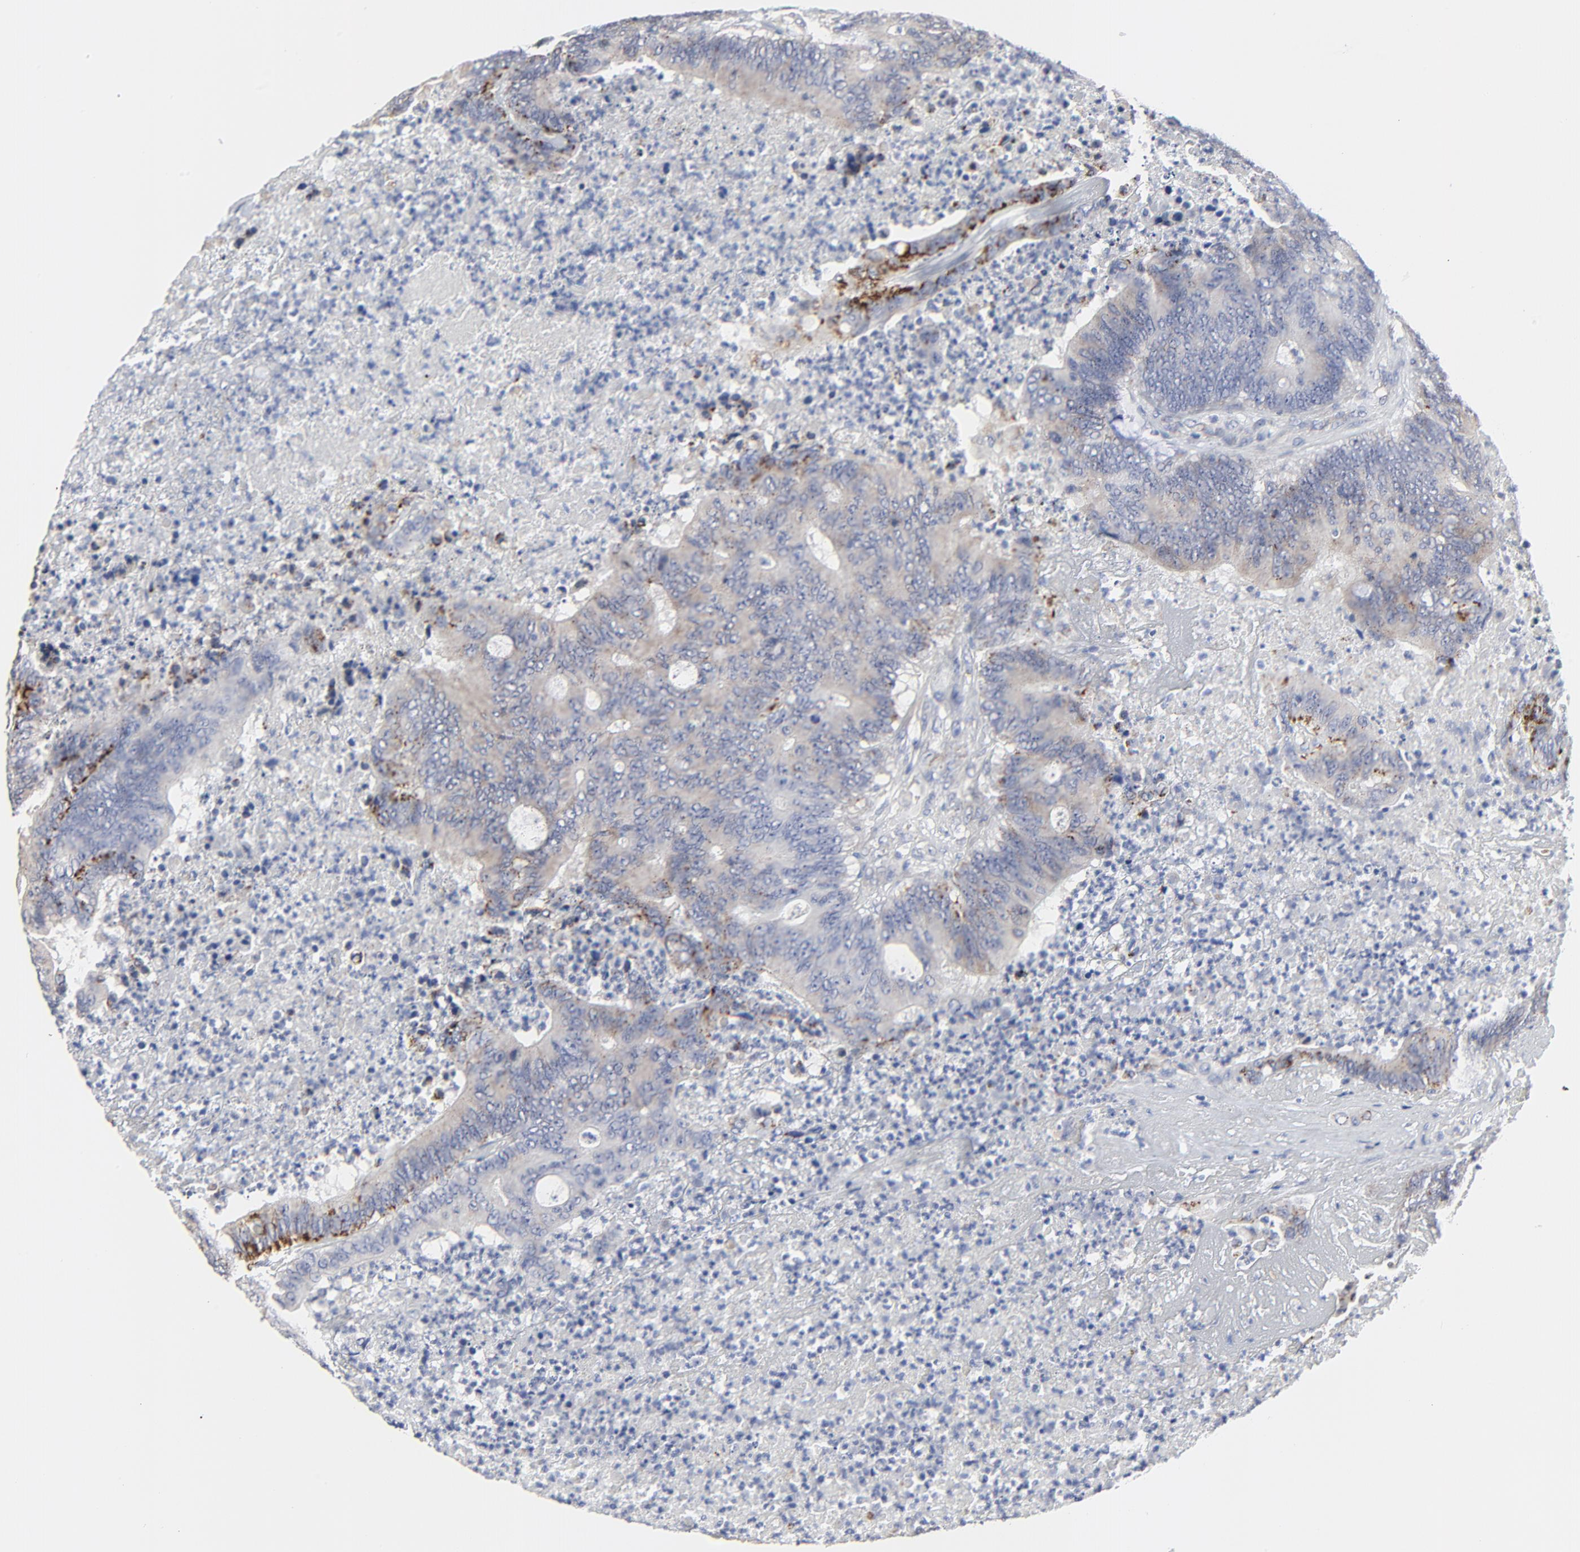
{"staining": {"intensity": "weak", "quantity": ">75%", "location": "cytoplasmic/membranous"}, "tissue": "colorectal cancer", "cell_type": "Tumor cells", "image_type": "cancer", "snomed": [{"axis": "morphology", "description": "Adenocarcinoma, NOS"}, {"axis": "topography", "description": "Colon"}], "caption": "Colorectal cancer stained with a protein marker exhibits weak staining in tumor cells.", "gene": "DHRSX", "patient": {"sex": "male", "age": 65}}